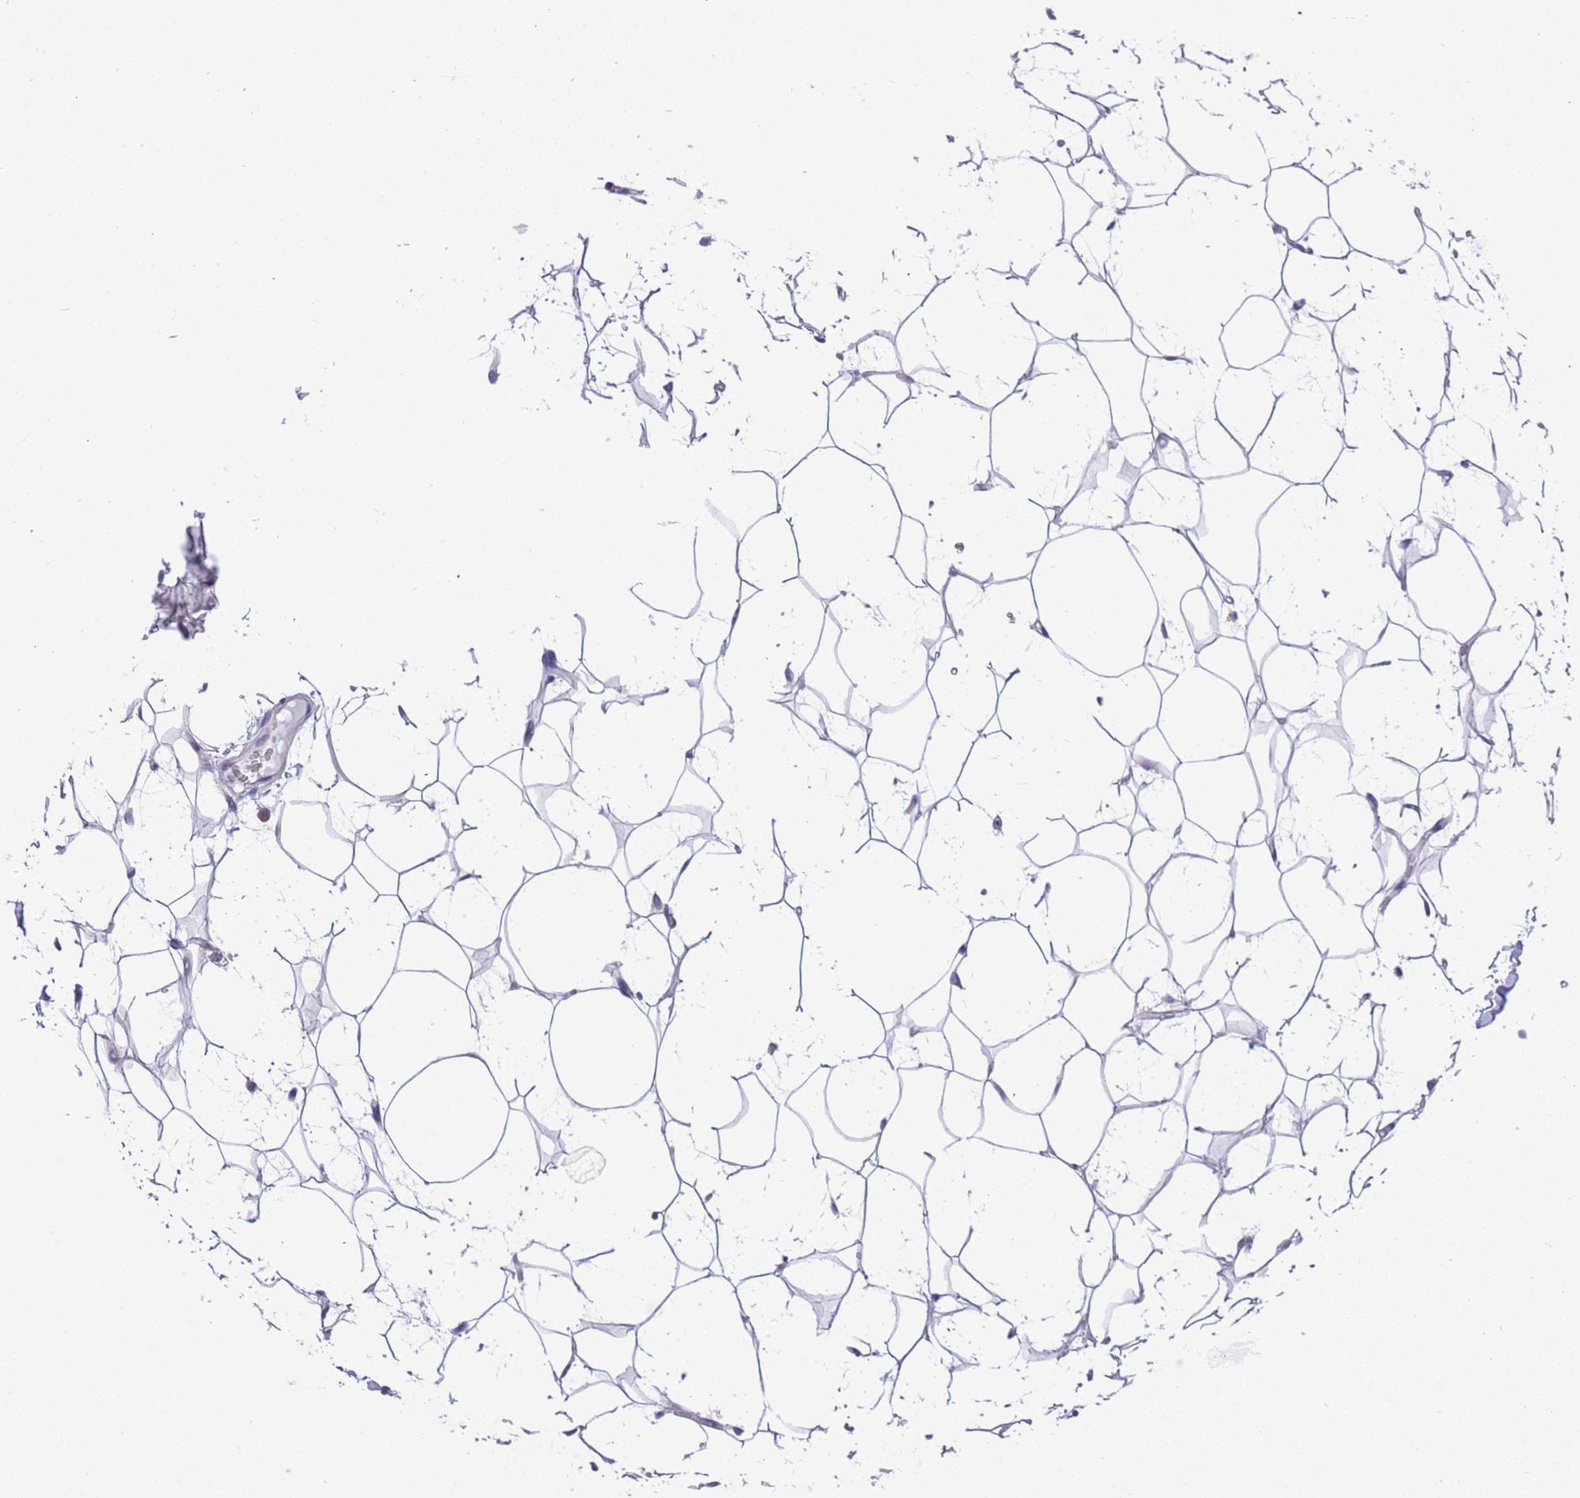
{"staining": {"intensity": "negative", "quantity": "none", "location": "none"}, "tissue": "adipose tissue", "cell_type": "Adipocytes", "image_type": "normal", "snomed": [{"axis": "morphology", "description": "Normal tissue, NOS"}, {"axis": "topography", "description": "Breast"}], "caption": "This is a photomicrograph of IHC staining of benign adipose tissue, which shows no staining in adipocytes.", "gene": "STIP1", "patient": {"sex": "female", "age": 26}}